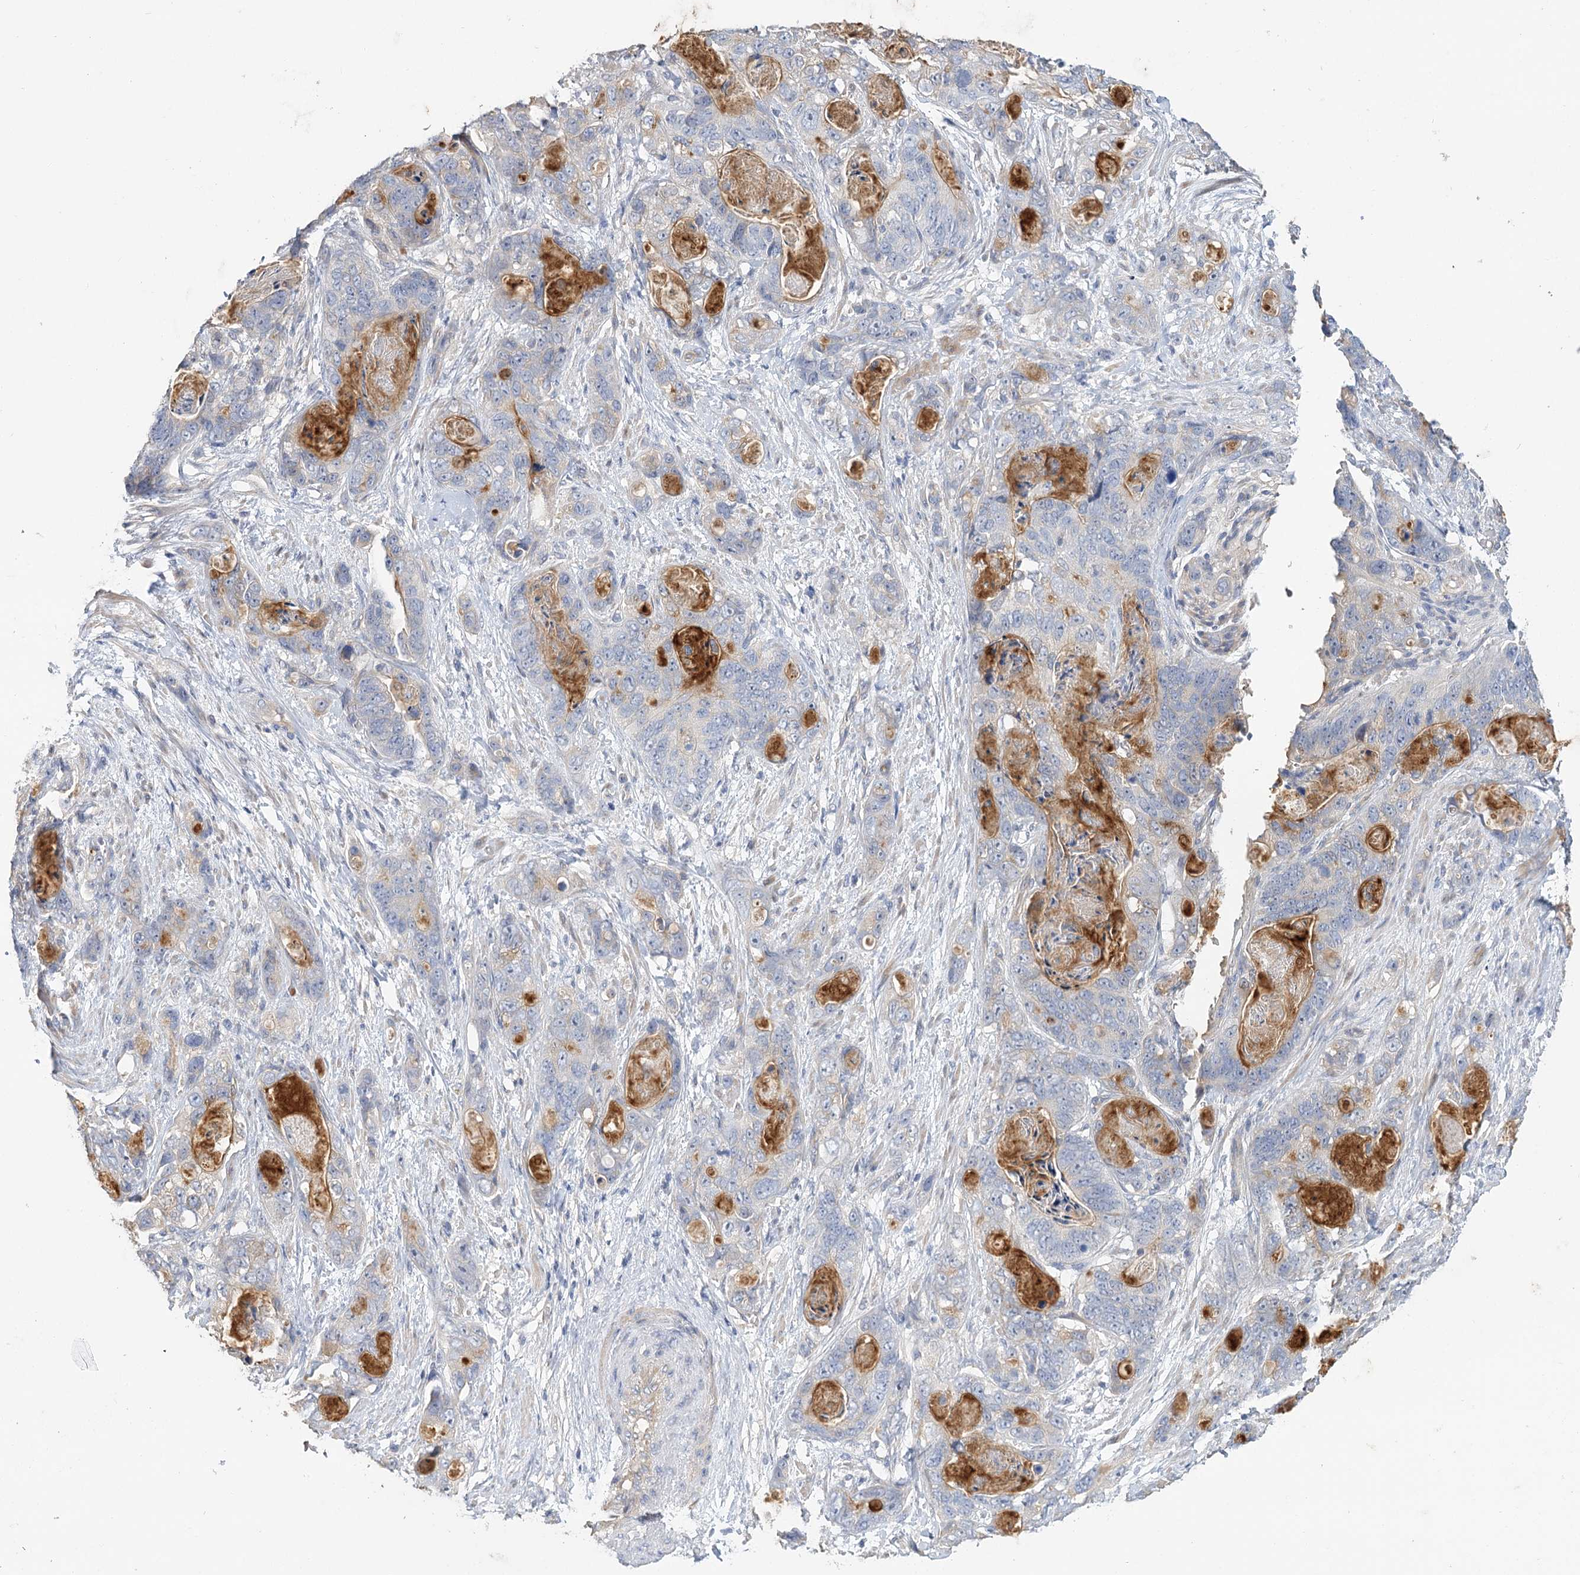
{"staining": {"intensity": "negative", "quantity": "none", "location": "none"}, "tissue": "stomach cancer", "cell_type": "Tumor cells", "image_type": "cancer", "snomed": [{"axis": "morphology", "description": "Normal tissue, NOS"}, {"axis": "morphology", "description": "Adenocarcinoma, NOS"}, {"axis": "topography", "description": "Stomach"}], "caption": "Immunohistochemistry (IHC) of human adenocarcinoma (stomach) displays no positivity in tumor cells. The staining is performed using DAB brown chromogen with nuclei counter-stained in using hematoxylin.", "gene": "EPB41L5", "patient": {"sex": "female", "age": 89}}